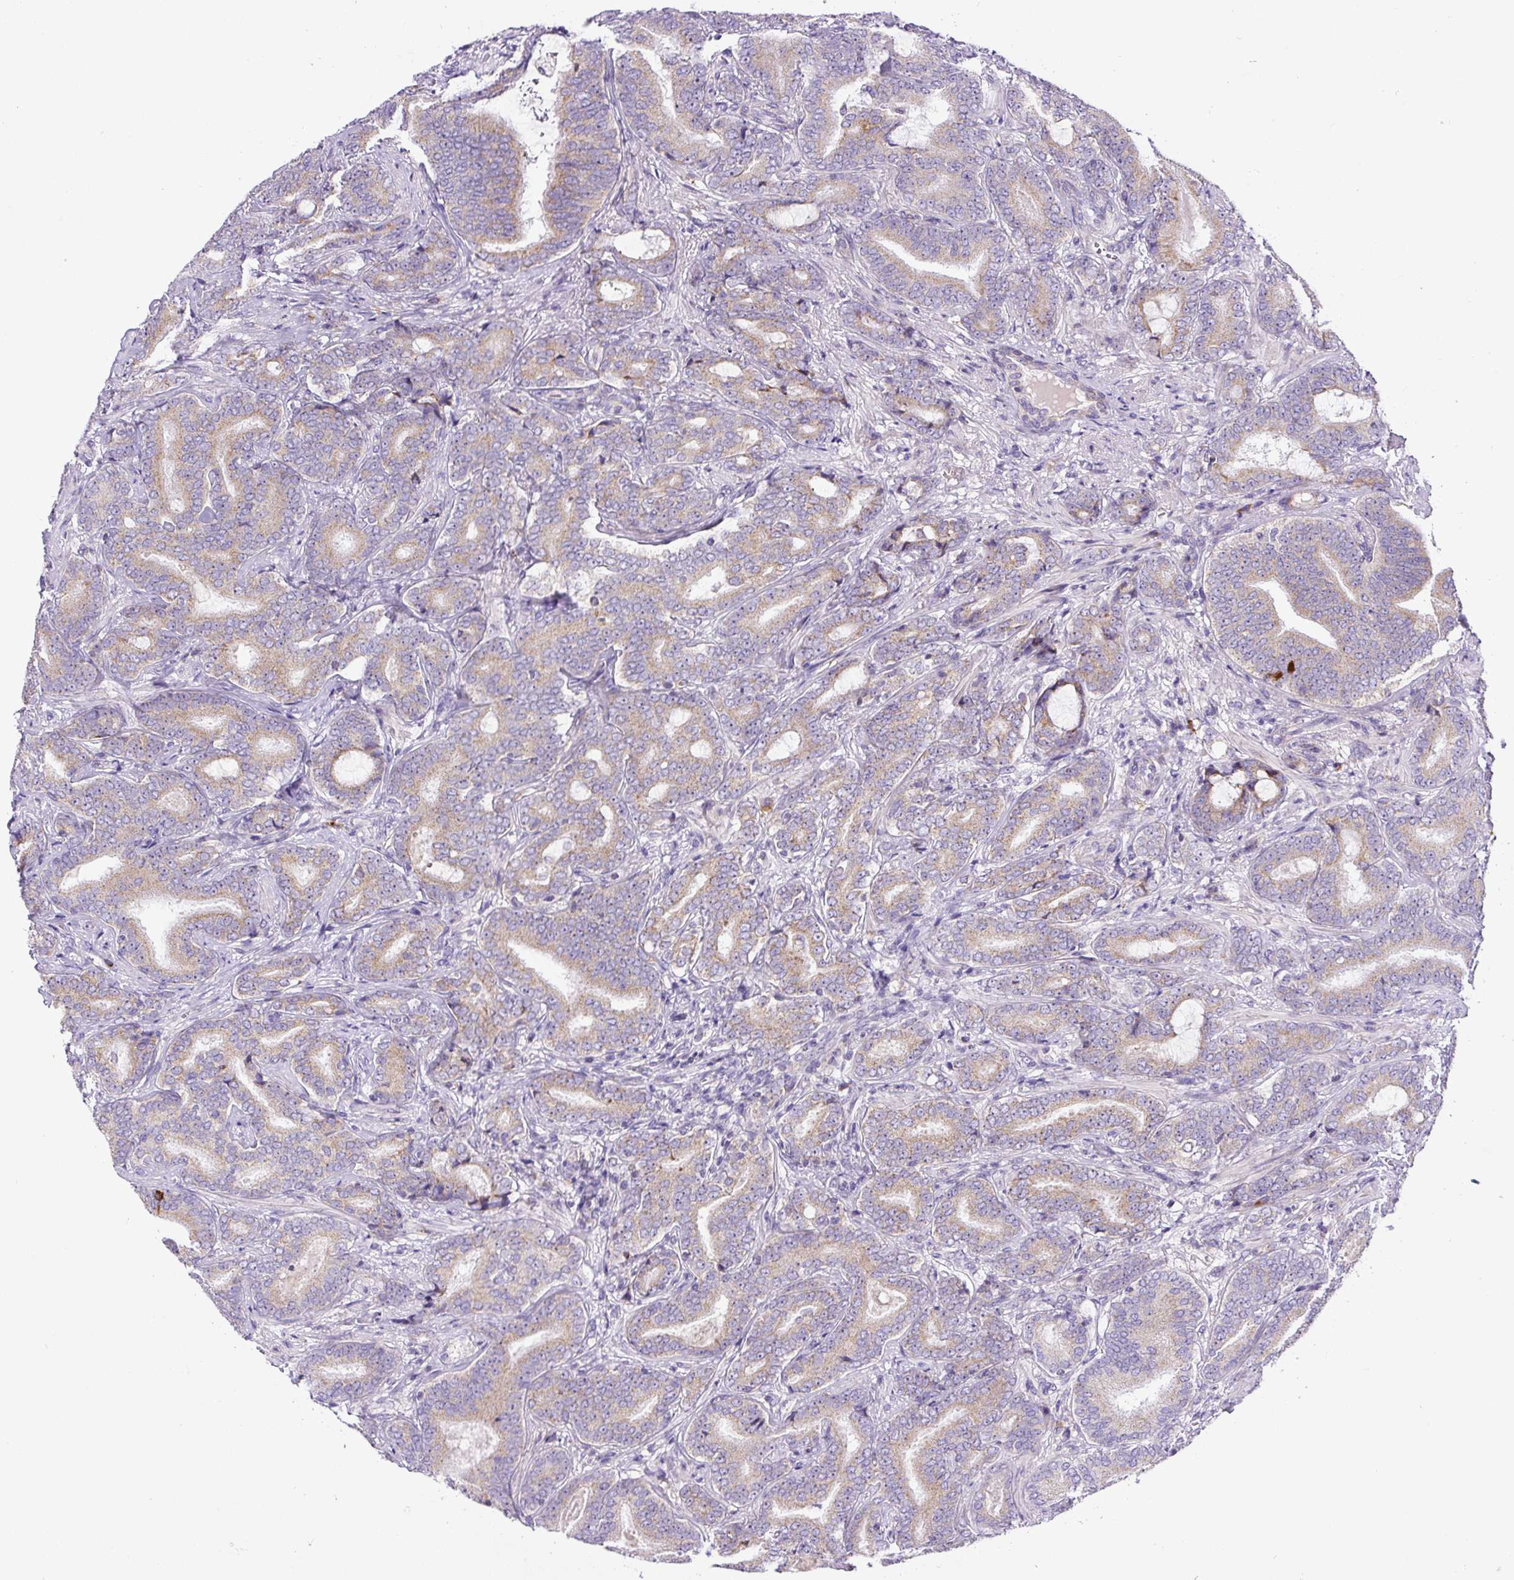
{"staining": {"intensity": "weak", "quantity": ">75%", "location": "cytoplasmic/membranous"}, "tissue": "prostate cancer", "cell_type": "Tumor cells", "image_type": "cancer", "snomed": [{"axis": "morphology", "description": "Adenocarcinoma, Low grade"}, {"axis": "topography", "description": "Prostate and seminal vesicle, NOS"}], "caption": "An image showing weak cytoplasmic/membranous positivity in approximately >75% of tumor cells in prostate cancer (low-grade adenocarcinoma), as visualized by brown immunohistochemical staining.", "gene": "ZNF596", "patient": {"sex": "male", "age": 61}}